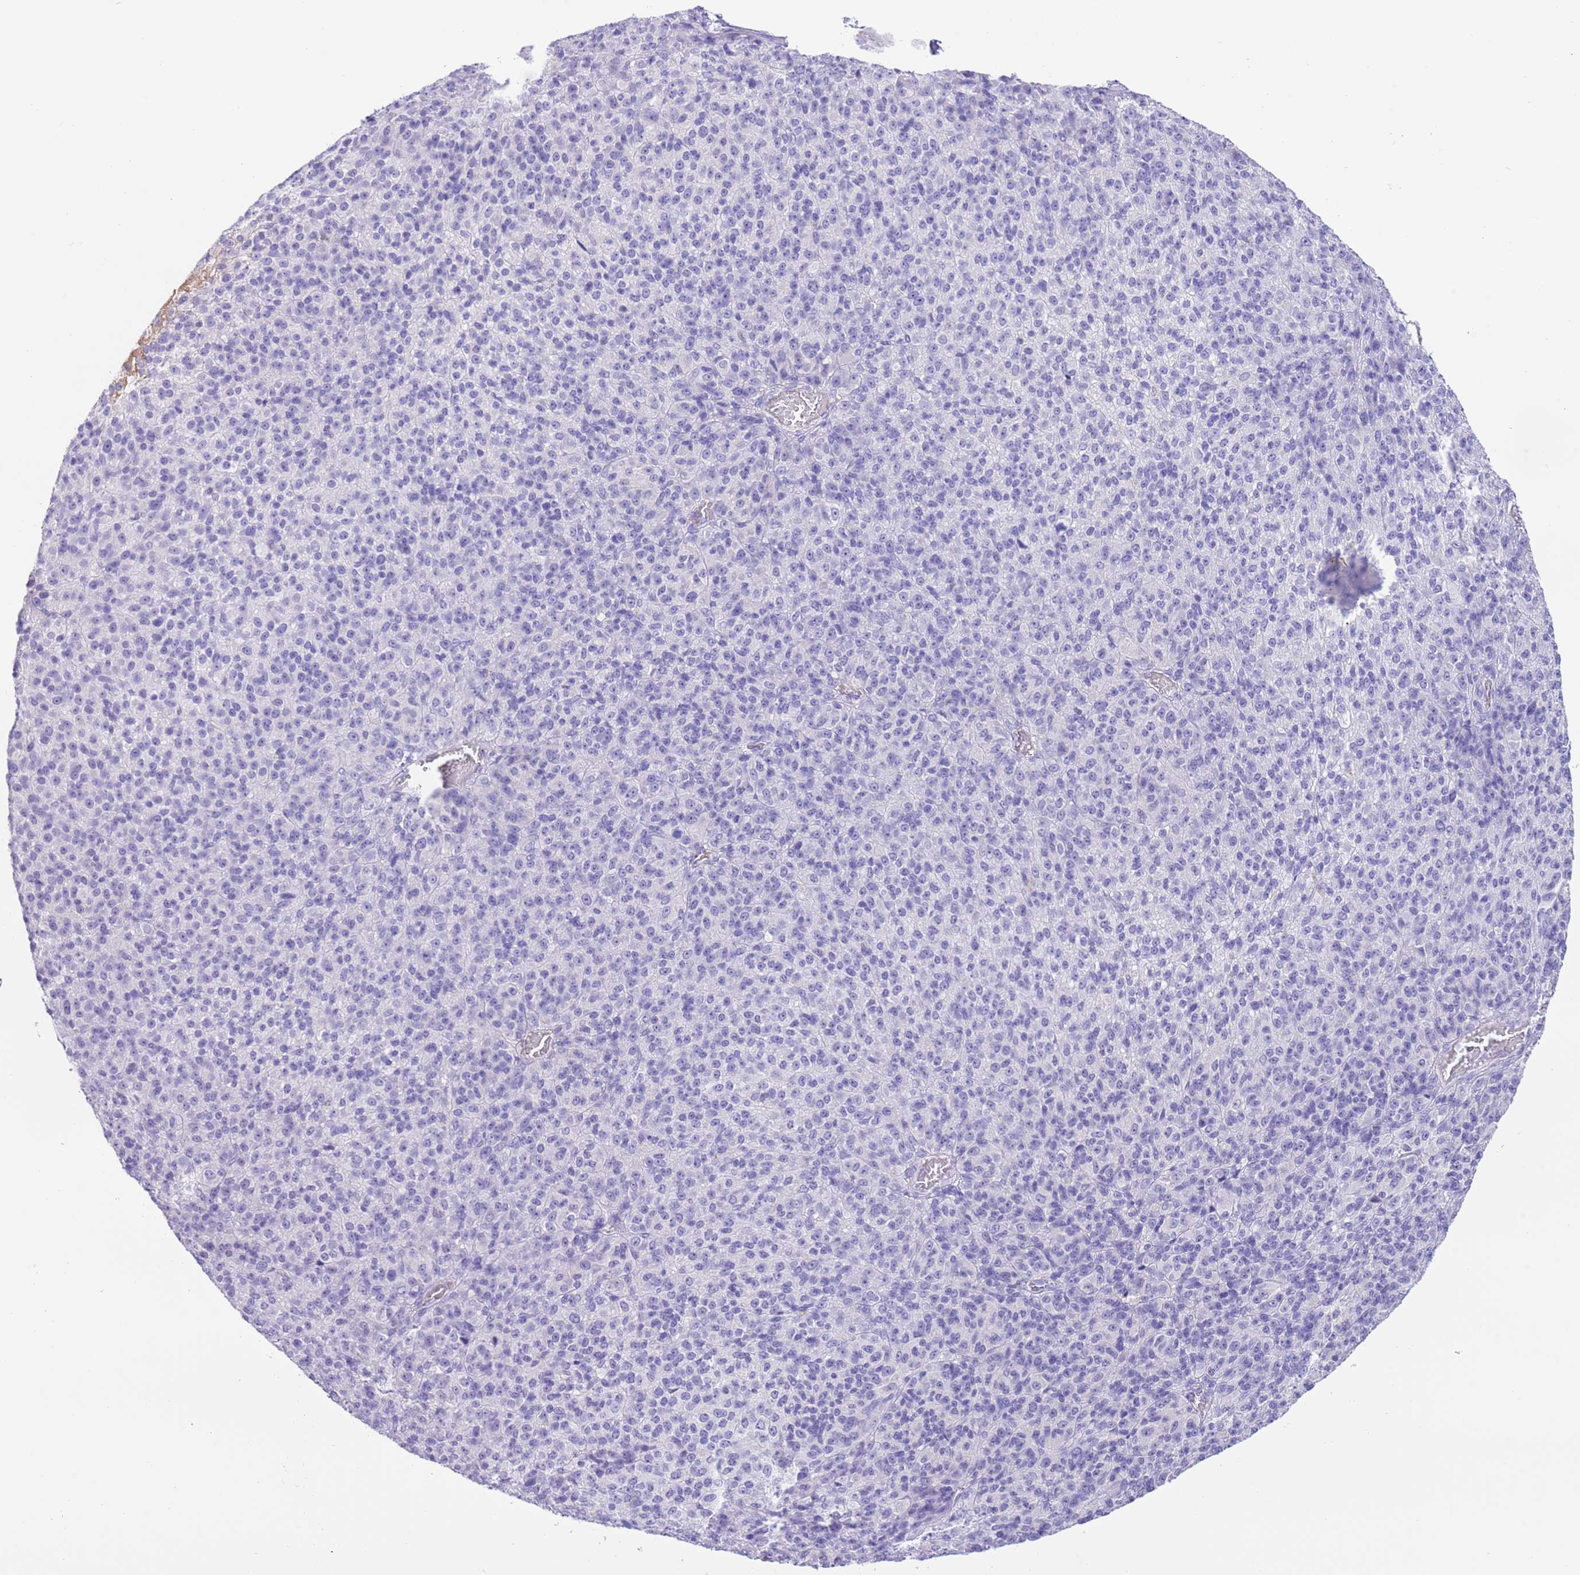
{"staining": {"intensity": "negative", "quantity": "none", "location": "none"}, "tissue": "melanoma", "cell_type": "Tumor cells", "image_type": "cancer", "snomed": [{"axis": "morphology", "description": "Malignant melanoma, Metastatic site"}, {"axis": "topography", "description": "Brain"}], "caption": "Image shows no protein positivity in tumor cells of malignant melanoma (metastatic site) tissue.", "gene": "IGF1", "patient": {"sex": "female", "age": 56}}